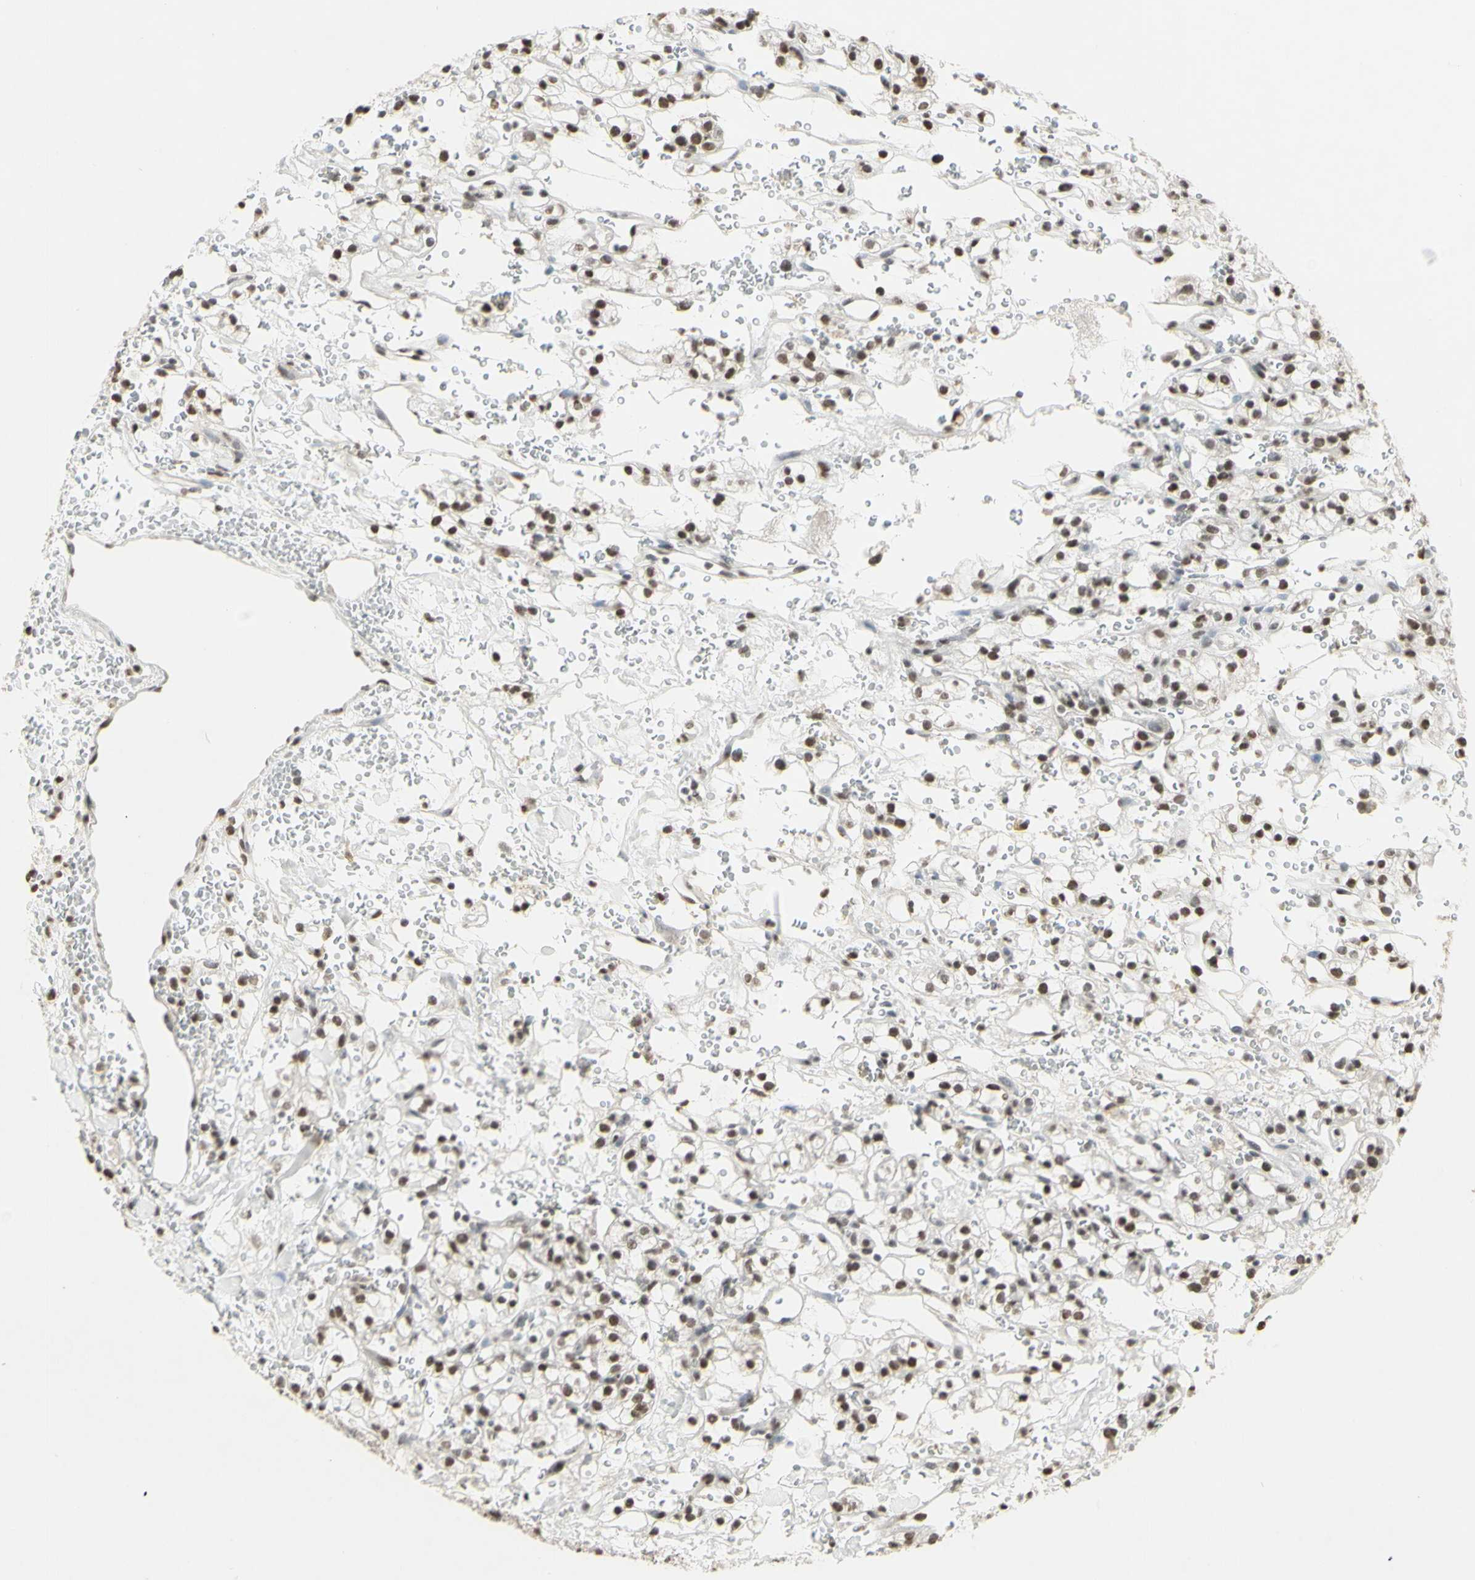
{"staining": {"intensity": "moderate", "quantity": ">75%", "location": "nuclear"}, "tissue": "renal cancer", "cell_type": "Tumor cells", "image_type": "cancer", "snomed": [{"axis": "morphology", "description": "Adenocarcinoma, NOS"}, {"axis": "topography", "description": "Kidney"}], "caption": "A medium amount of moderate nuclear positivity is seen in about >75% of tumor cells in renal cancer tissue.", "gene": "TRIM28", "patient": {"sex": "male", "age": 61}}